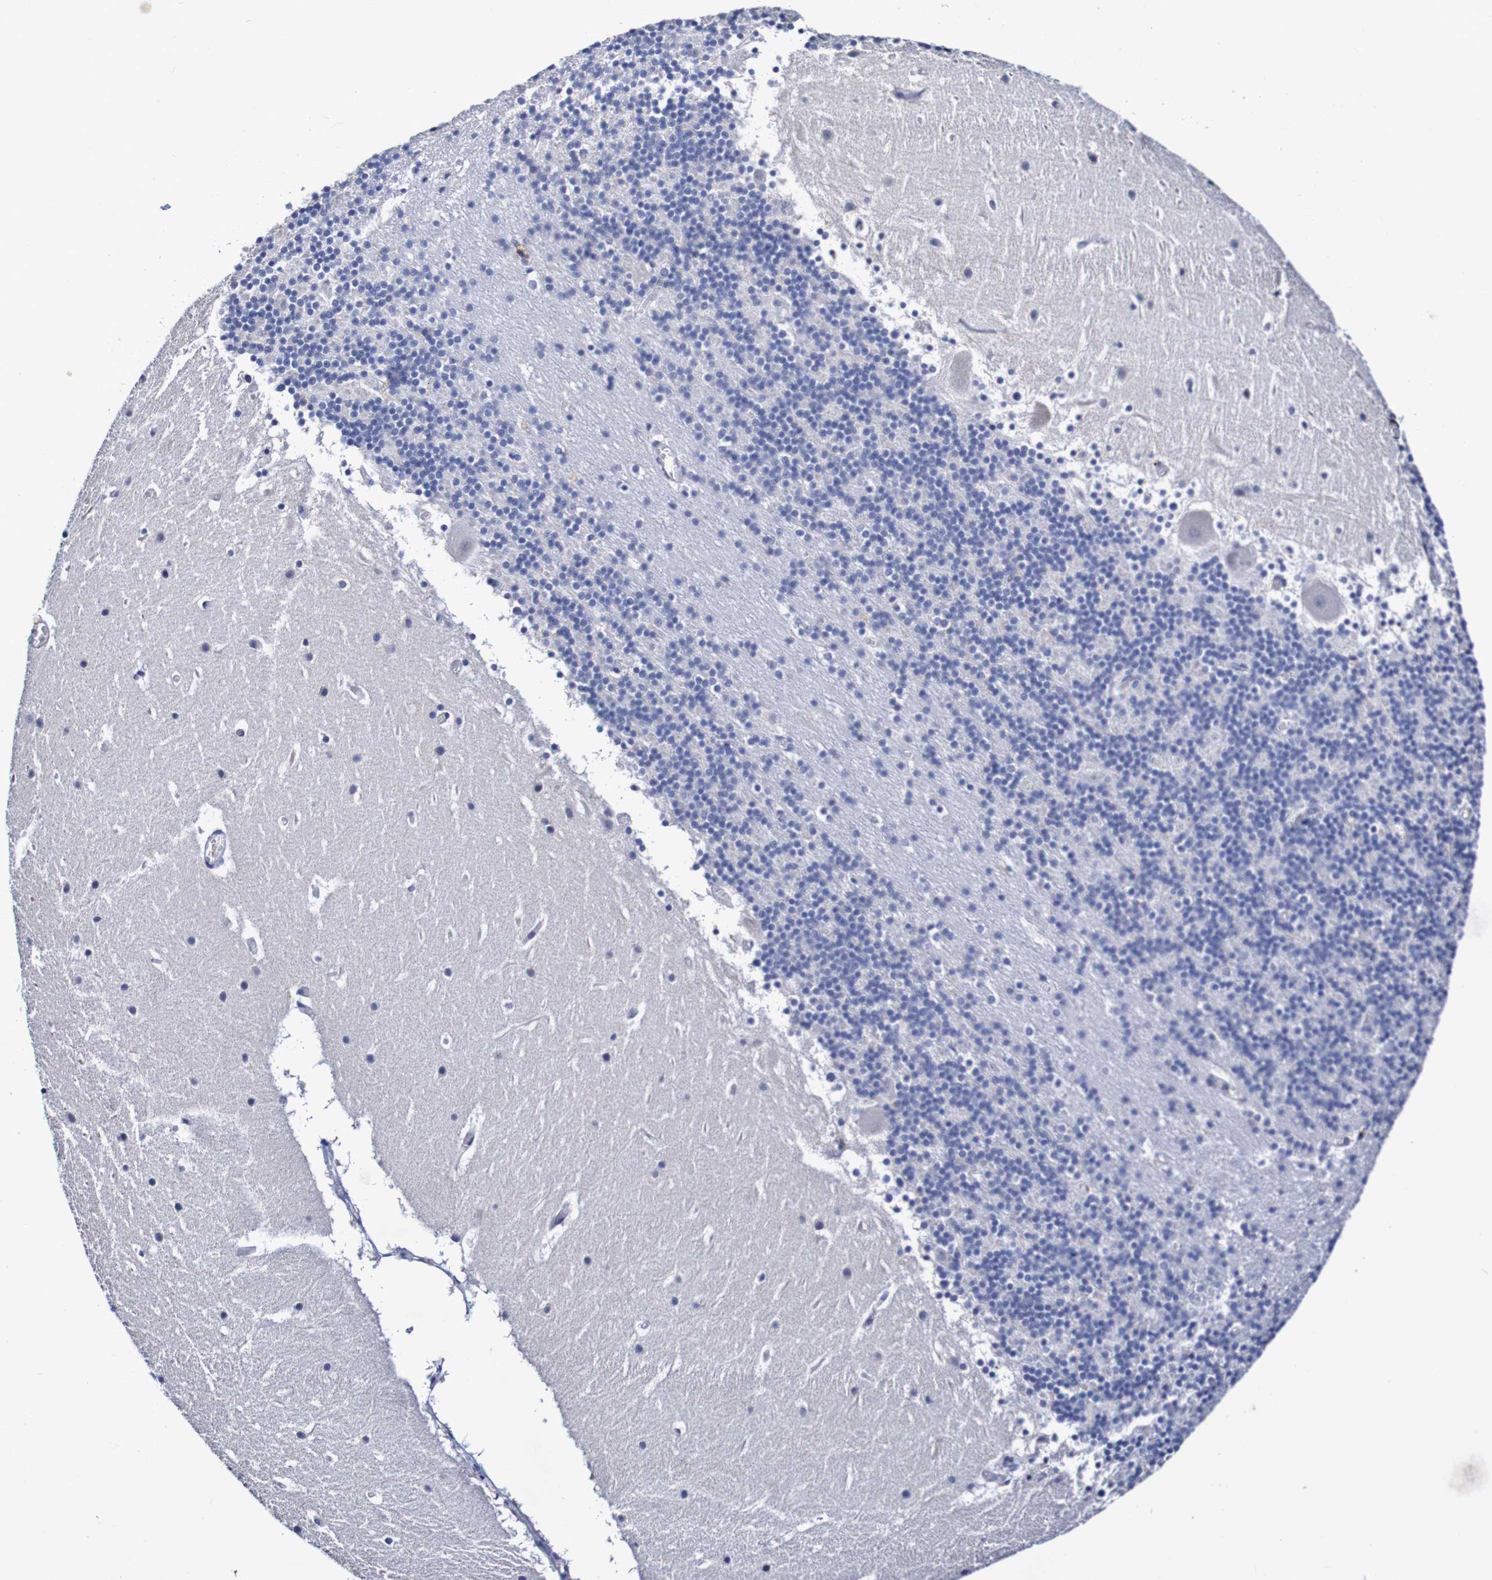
{"staining": {"intensity": "negative", "quantity": "none", "location": "none"}, "tissue": "cerebellum", "cell_type": "Cells in granular layer", "image_type": "normal", "snomed": [{"axis": "morphology", "description": "Normal tissue, NOS"}, {"axis": "topography", "description": "Cerebellum"}], "caption": "Immunohistochemistry (IHC) of benign cerebellum reveals no expression in cells in granular layer.", "gene": "ACVR1C", "patient": {"sex": "male", "age": 45}}